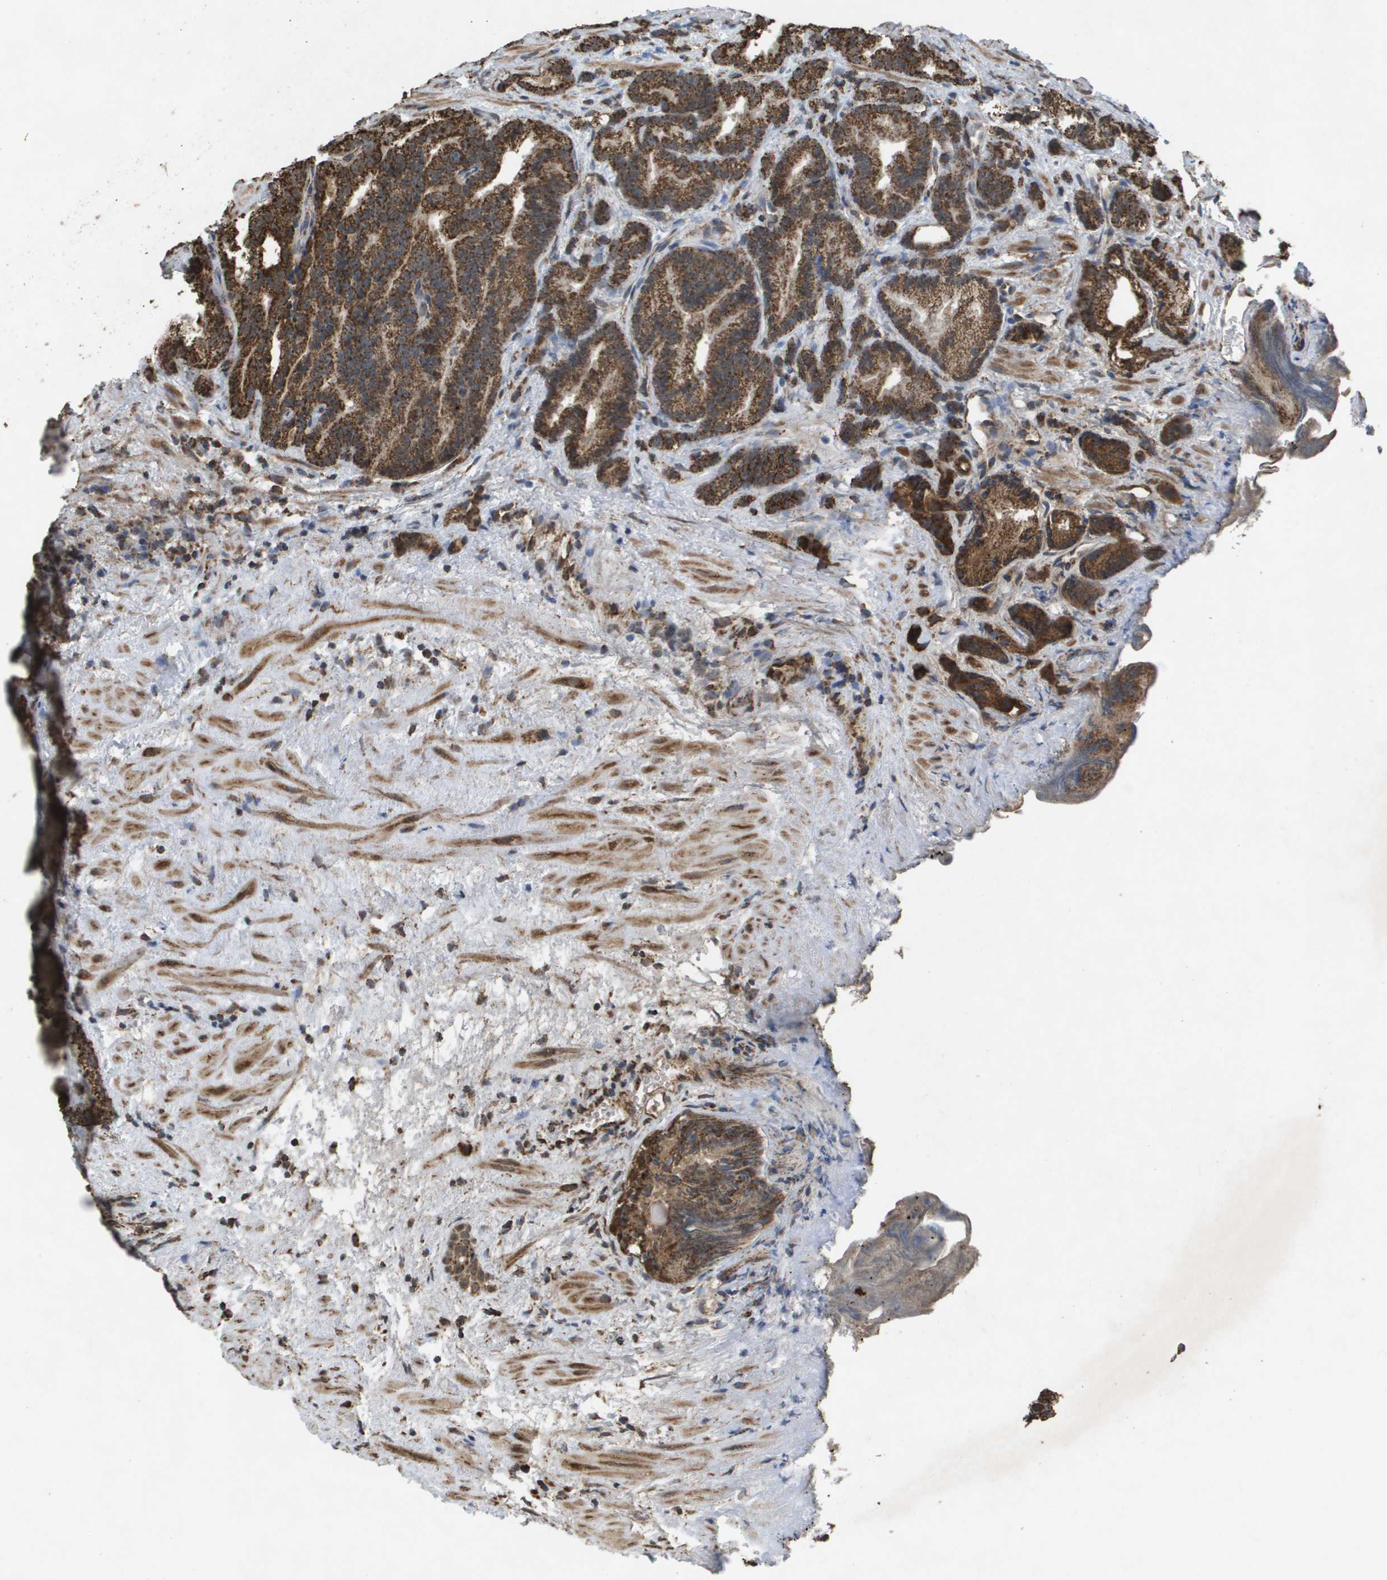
{"staining": {"intensity": "strong", "quantity": ">75%", "location": "cytoplasmic/membranous"}, "tissue": "prostate cancer", "cell_type": "Tumor cells", "image_type": "cancer", "snomed": [{"axis": "morphology", "description": "Adenocarcinoma, Low grade"}, {"axis": "topography", "description": "Prostate"}], "caption": "Immunohistochemical staining of human prostate cancer exhibits high levels of strong cytoplasmic/membranous protein positivity in approximately >75% of tumor cells.", "gene": "HSPE1", "patient": {"sex": "male", "age": 89}}